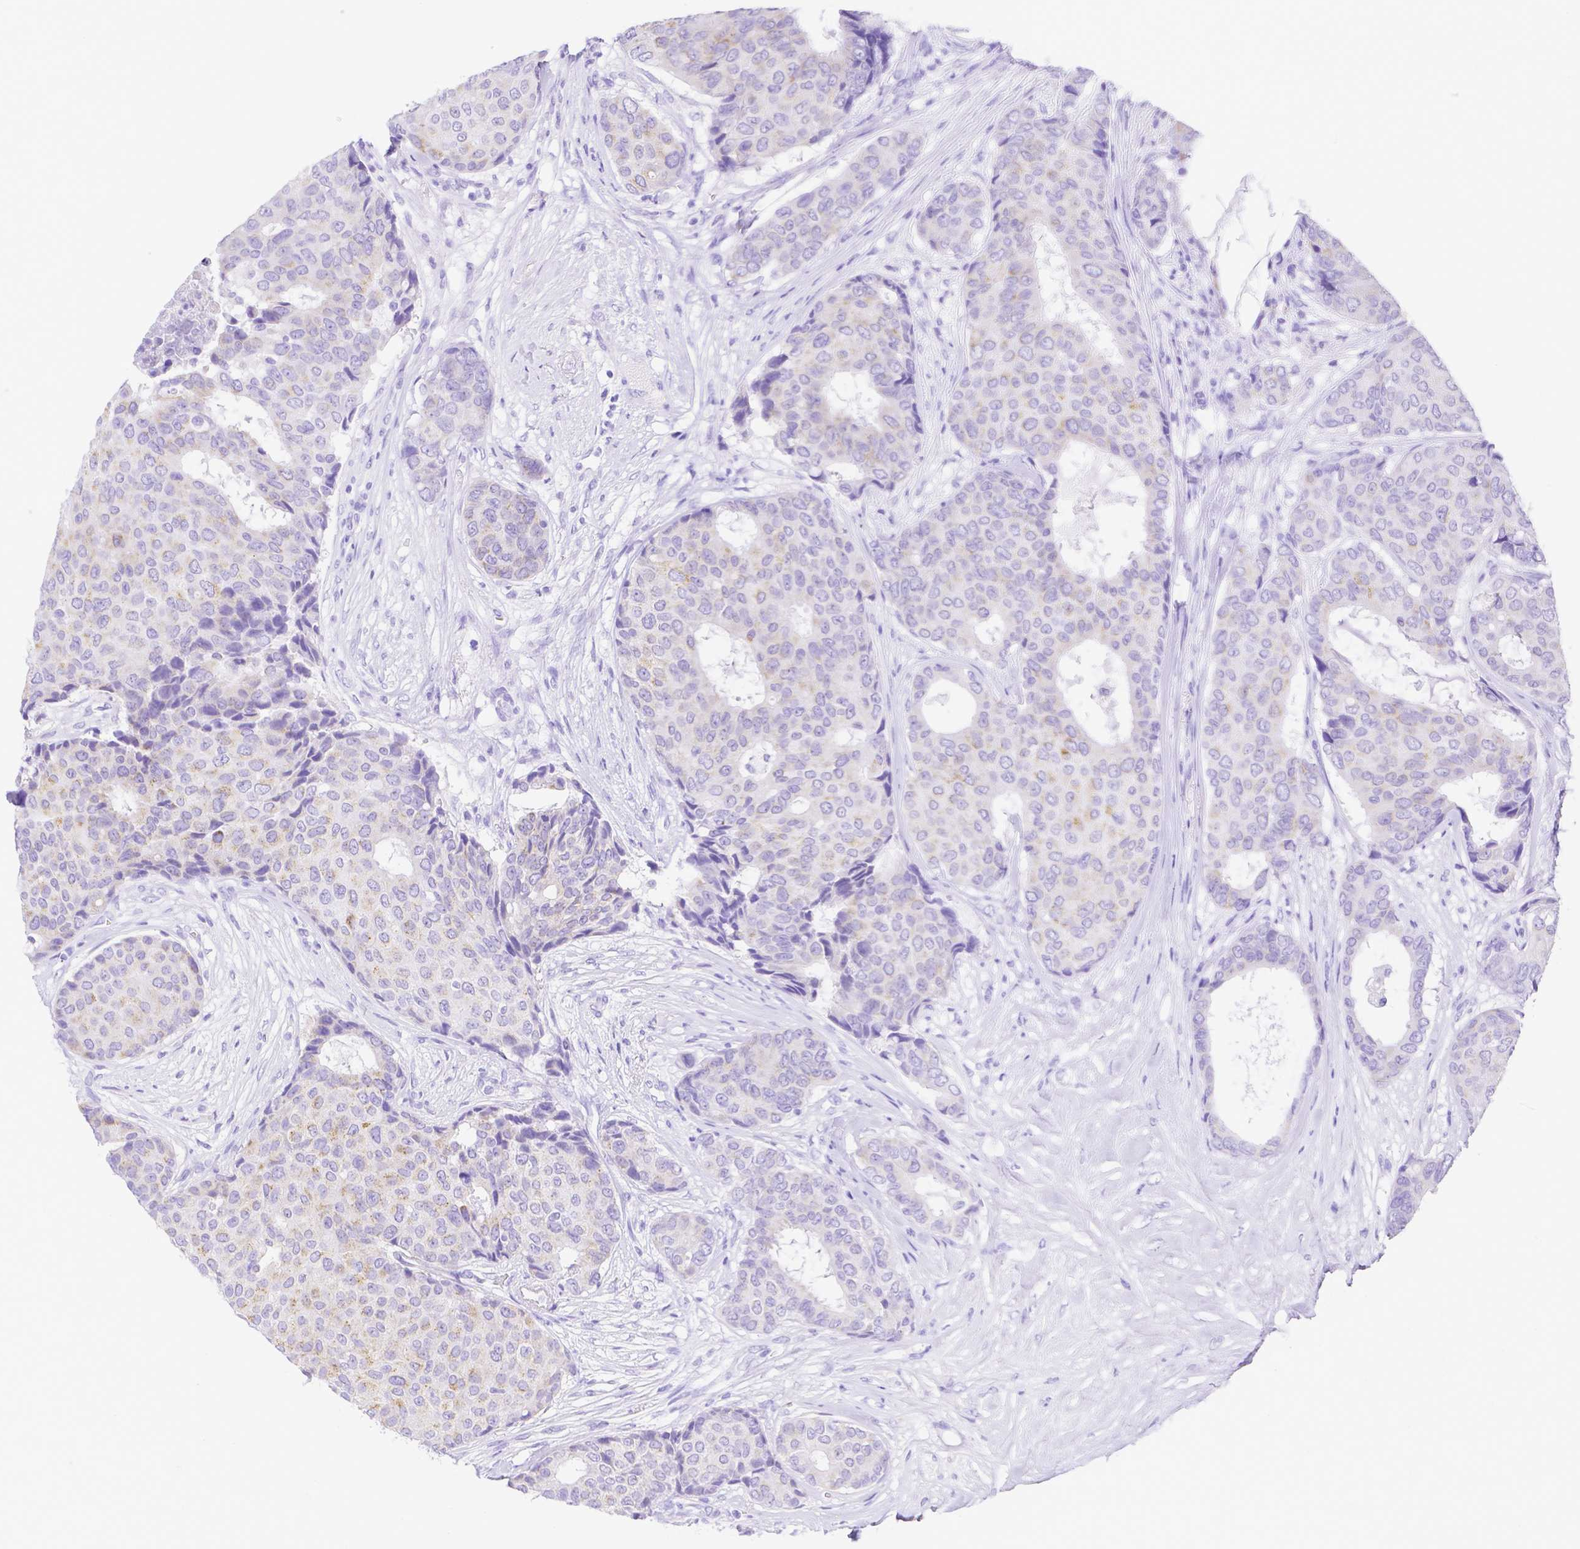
{"staining": {"intensity": "negative", "quantity": "none", "location": "none"}, "tissue": "breast cancer", "cell_type": "Tumor cells", "image_type": "cancer", "snomed": [{"axis": "morphology", "description": "Duct carcinoma"}, {"axis": "topography", "description": "Breast"}], "caption": "Protein analysis of breast invasive ductal carcinoma demonstrates no significant staining in tumor cells.", "gene": "SMR3A", "patient": {"sex": "female", "age": 75}}